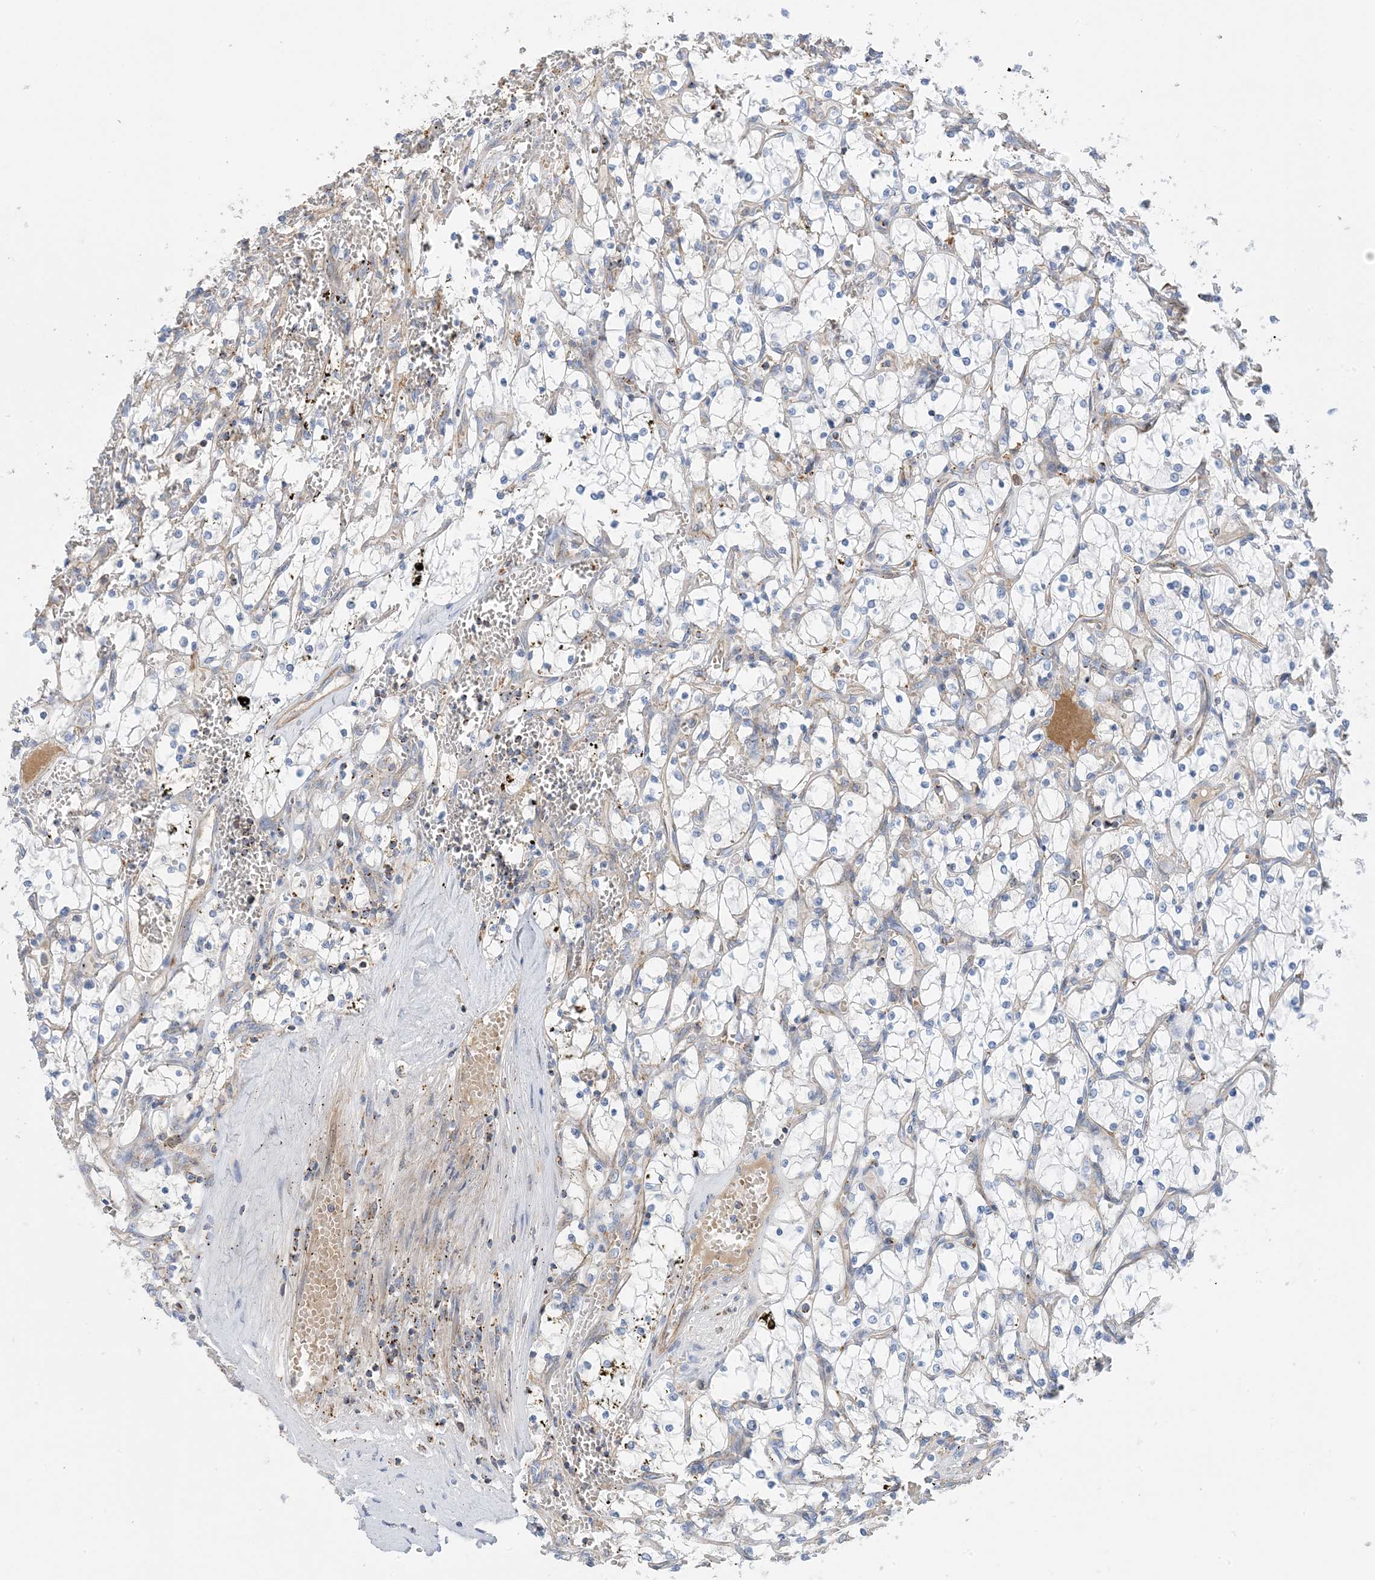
{"staining": {"intensity": "negative", "quantity": "none", "location": "none"}, "tissue": "renal cancer", "cell_type": "Tumor cells", "image_type": "cancer", "snomed": [{"axis": "morphology", "description": "Adenocarcinoma, NOS"}, {"axis": "topography", "description": "Kidney"}], "caption": "A high-resolution histopathology image shows immunohistochemistry (IHC) staining of renal cancer (adenocarcinoma), which displays no significant positivity in tumor cells.", "gene": "CALHM5", "patient": {"sex": "female", "age": 69}}